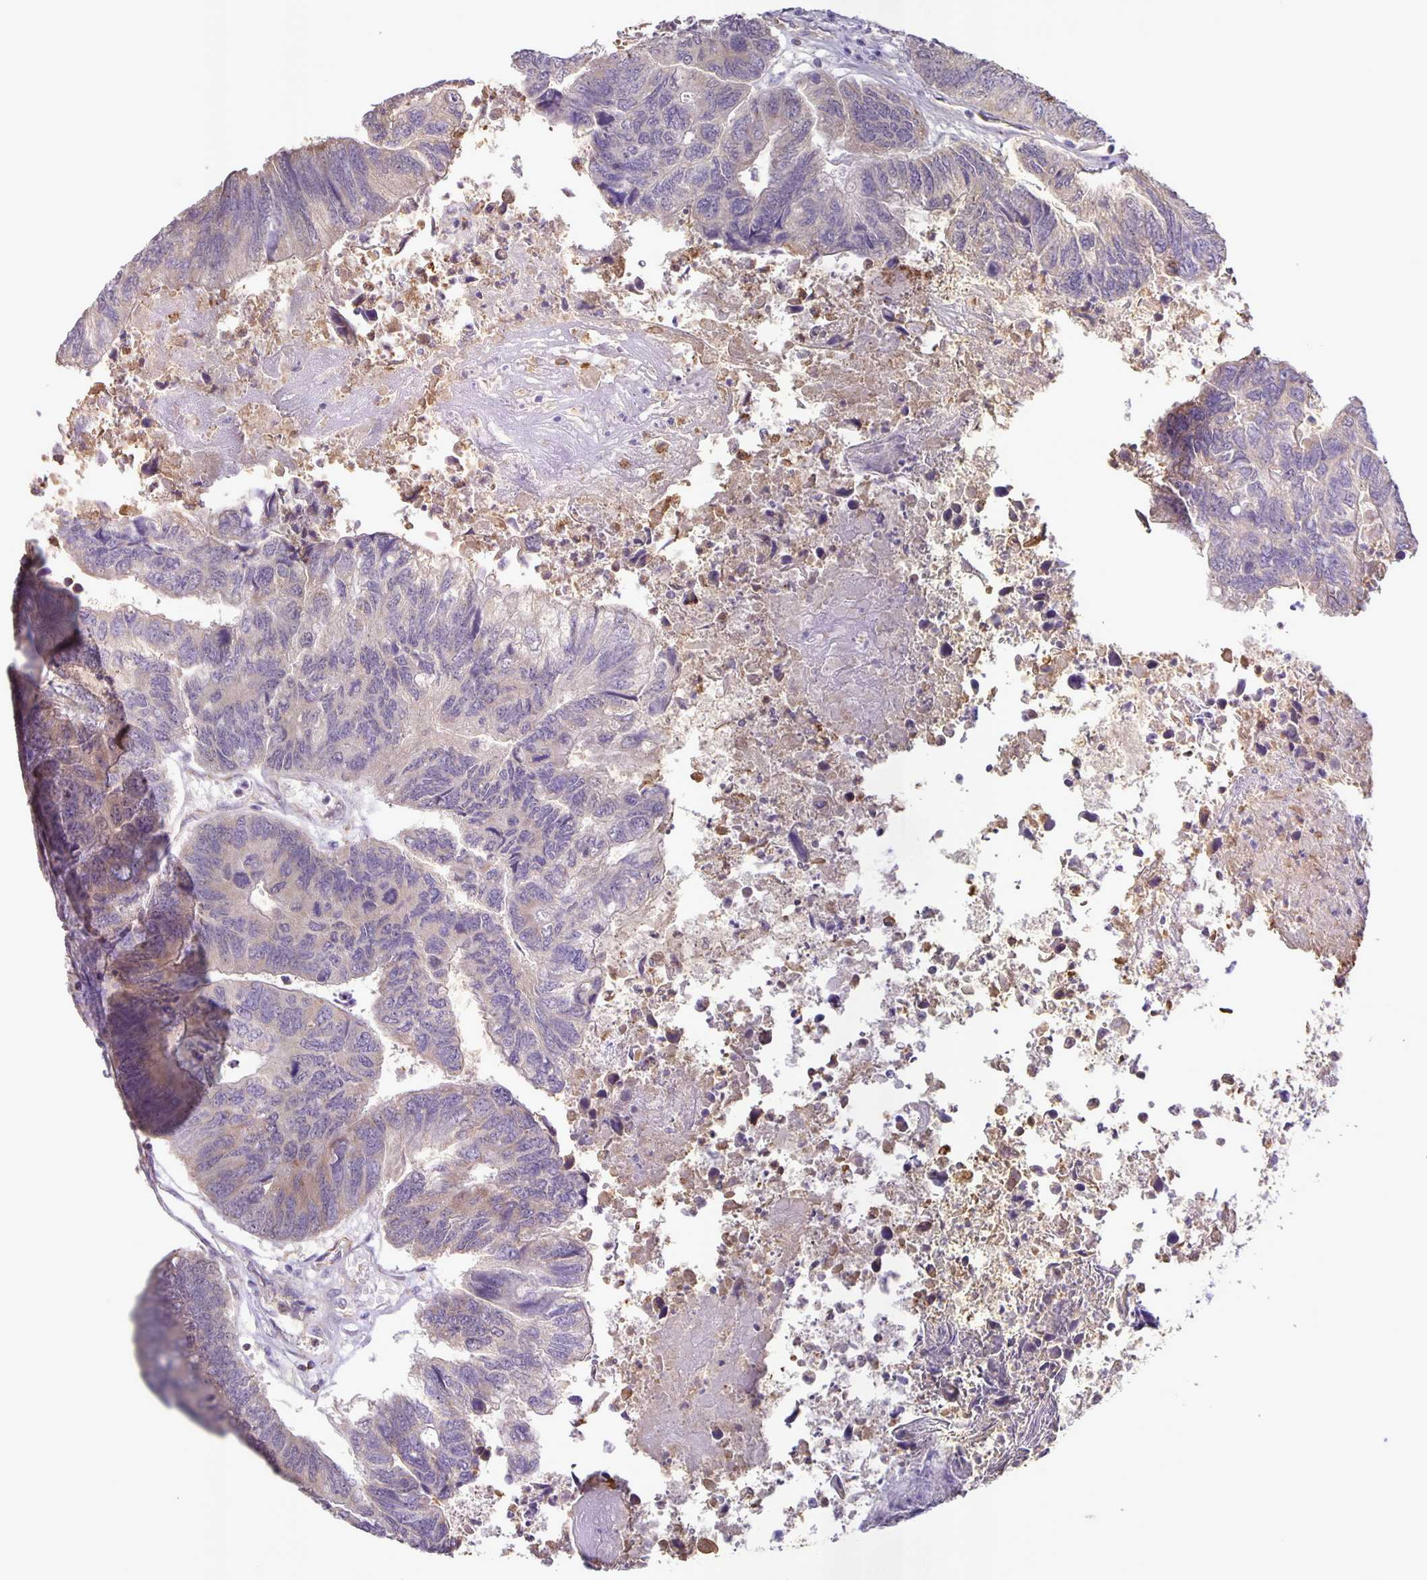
{"staining": {"intensity": "negative", "quantity": "none", "location": "none"}, "tissue": "colorectal cancer", "cell_type": "Tumor cells", "image_type": "cancer", "snomed": [{"axis": "morphology", "description": "Adenocarcinoma, NOS"}, {"axis": "topography", "description": "Colon"}], "caption": "IHC image of neoplastic tissue: human colorectal adenocarcinoma stained with DAB (3,3'-diaminobenzidine) shows no significant protein staining in tumor cells.", "gene": "SRCIN1", "patient": {"sex": "female", "age": 67}}